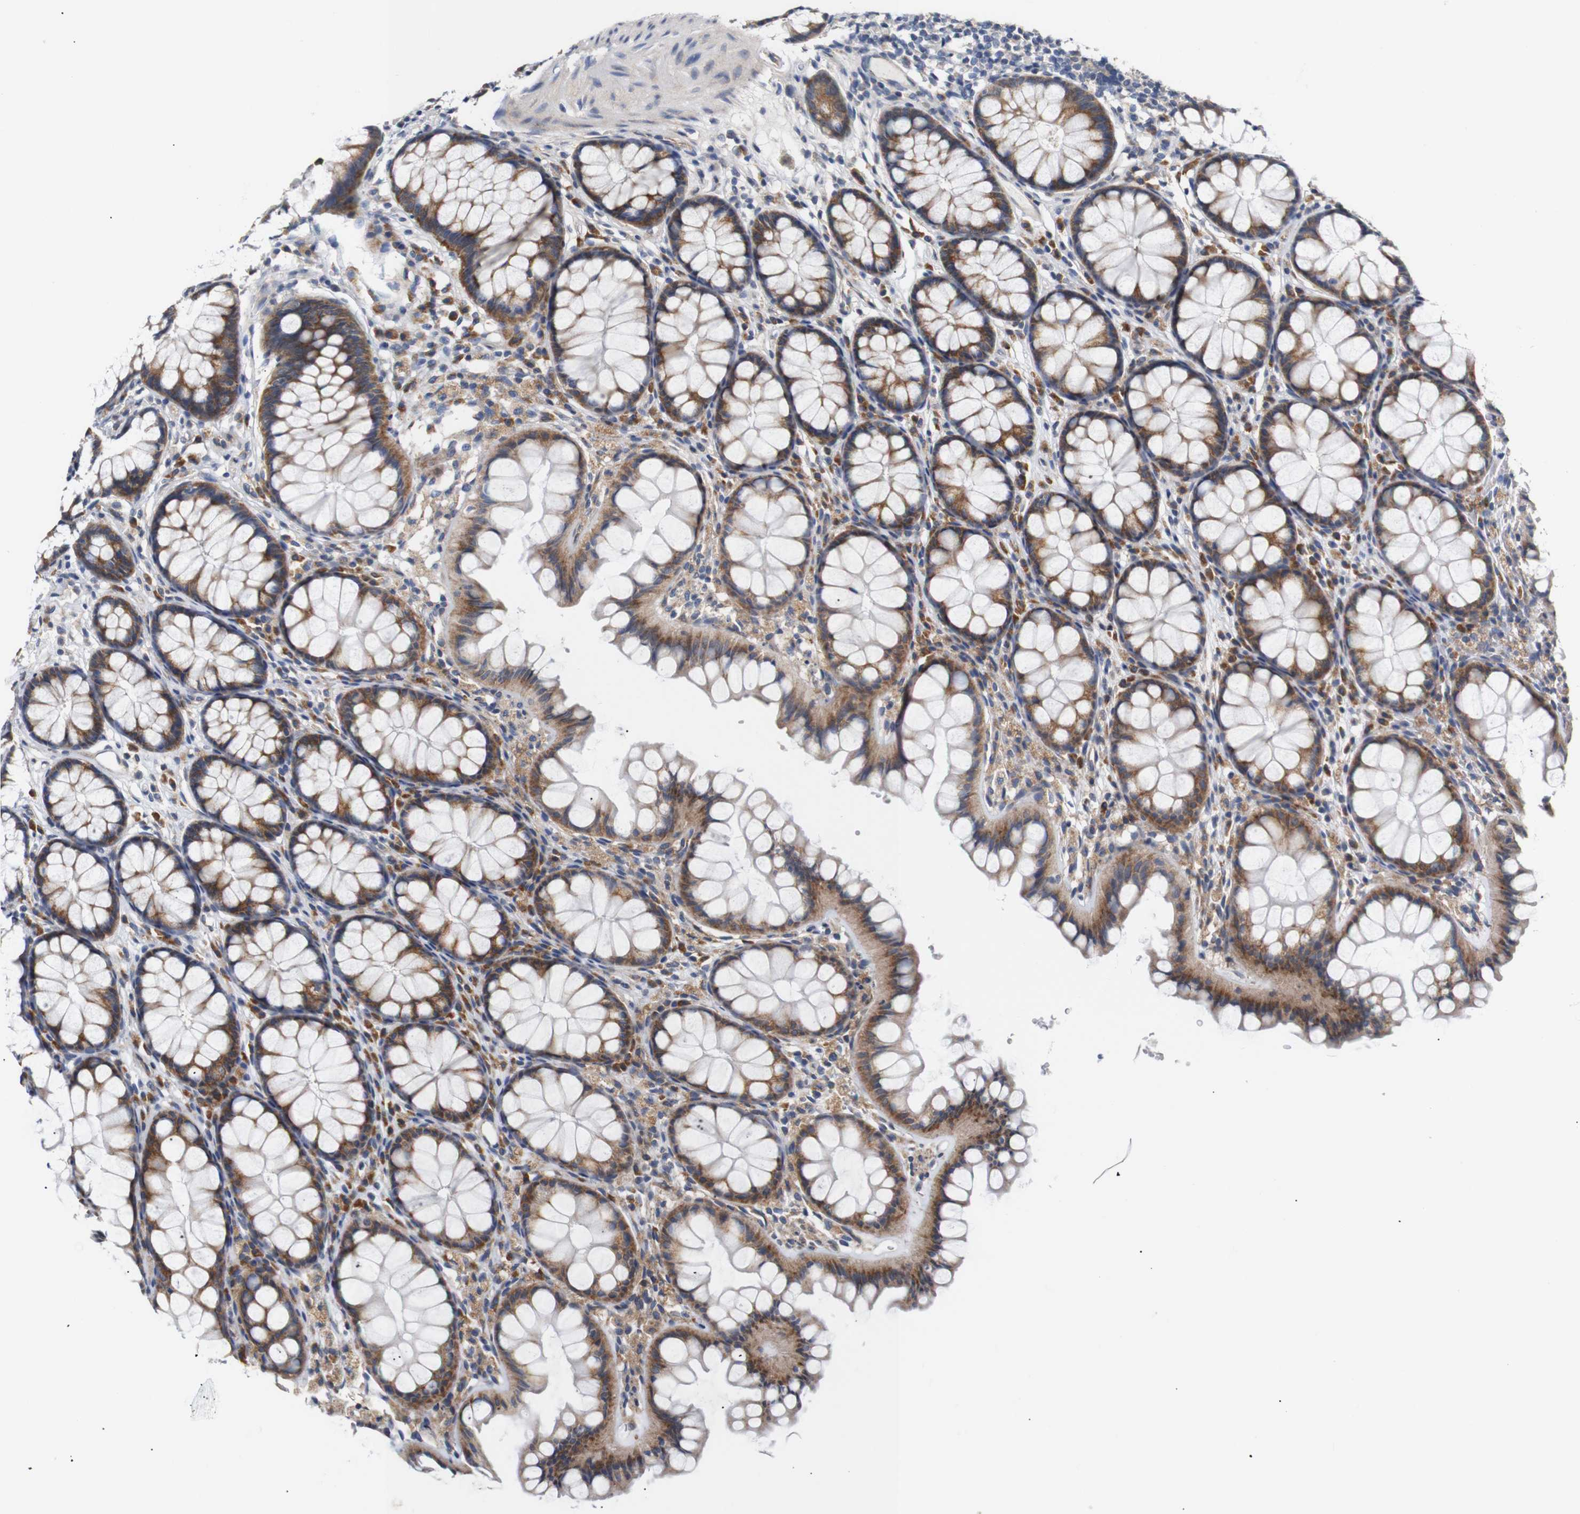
{"staining": {"intensity": "weak", "quantity": "<25%", "location": "cytoplasmic/membranous"}, "tissue": "colon", "cell_type": "Endothelial cells", "image_type": "normal", "snomed": [{"axis": "morphology", "description": "Normal tissue, NOS"}, {"axis": "topography", "description": "Colon"}], "caption": "A photomicrograph of human colon is negative for staining in endothelial cells. (IHC, brightfield microscopy, high magnification).", "gene": "TRIM5", "patient": {"sex": "female", "age": 55}}